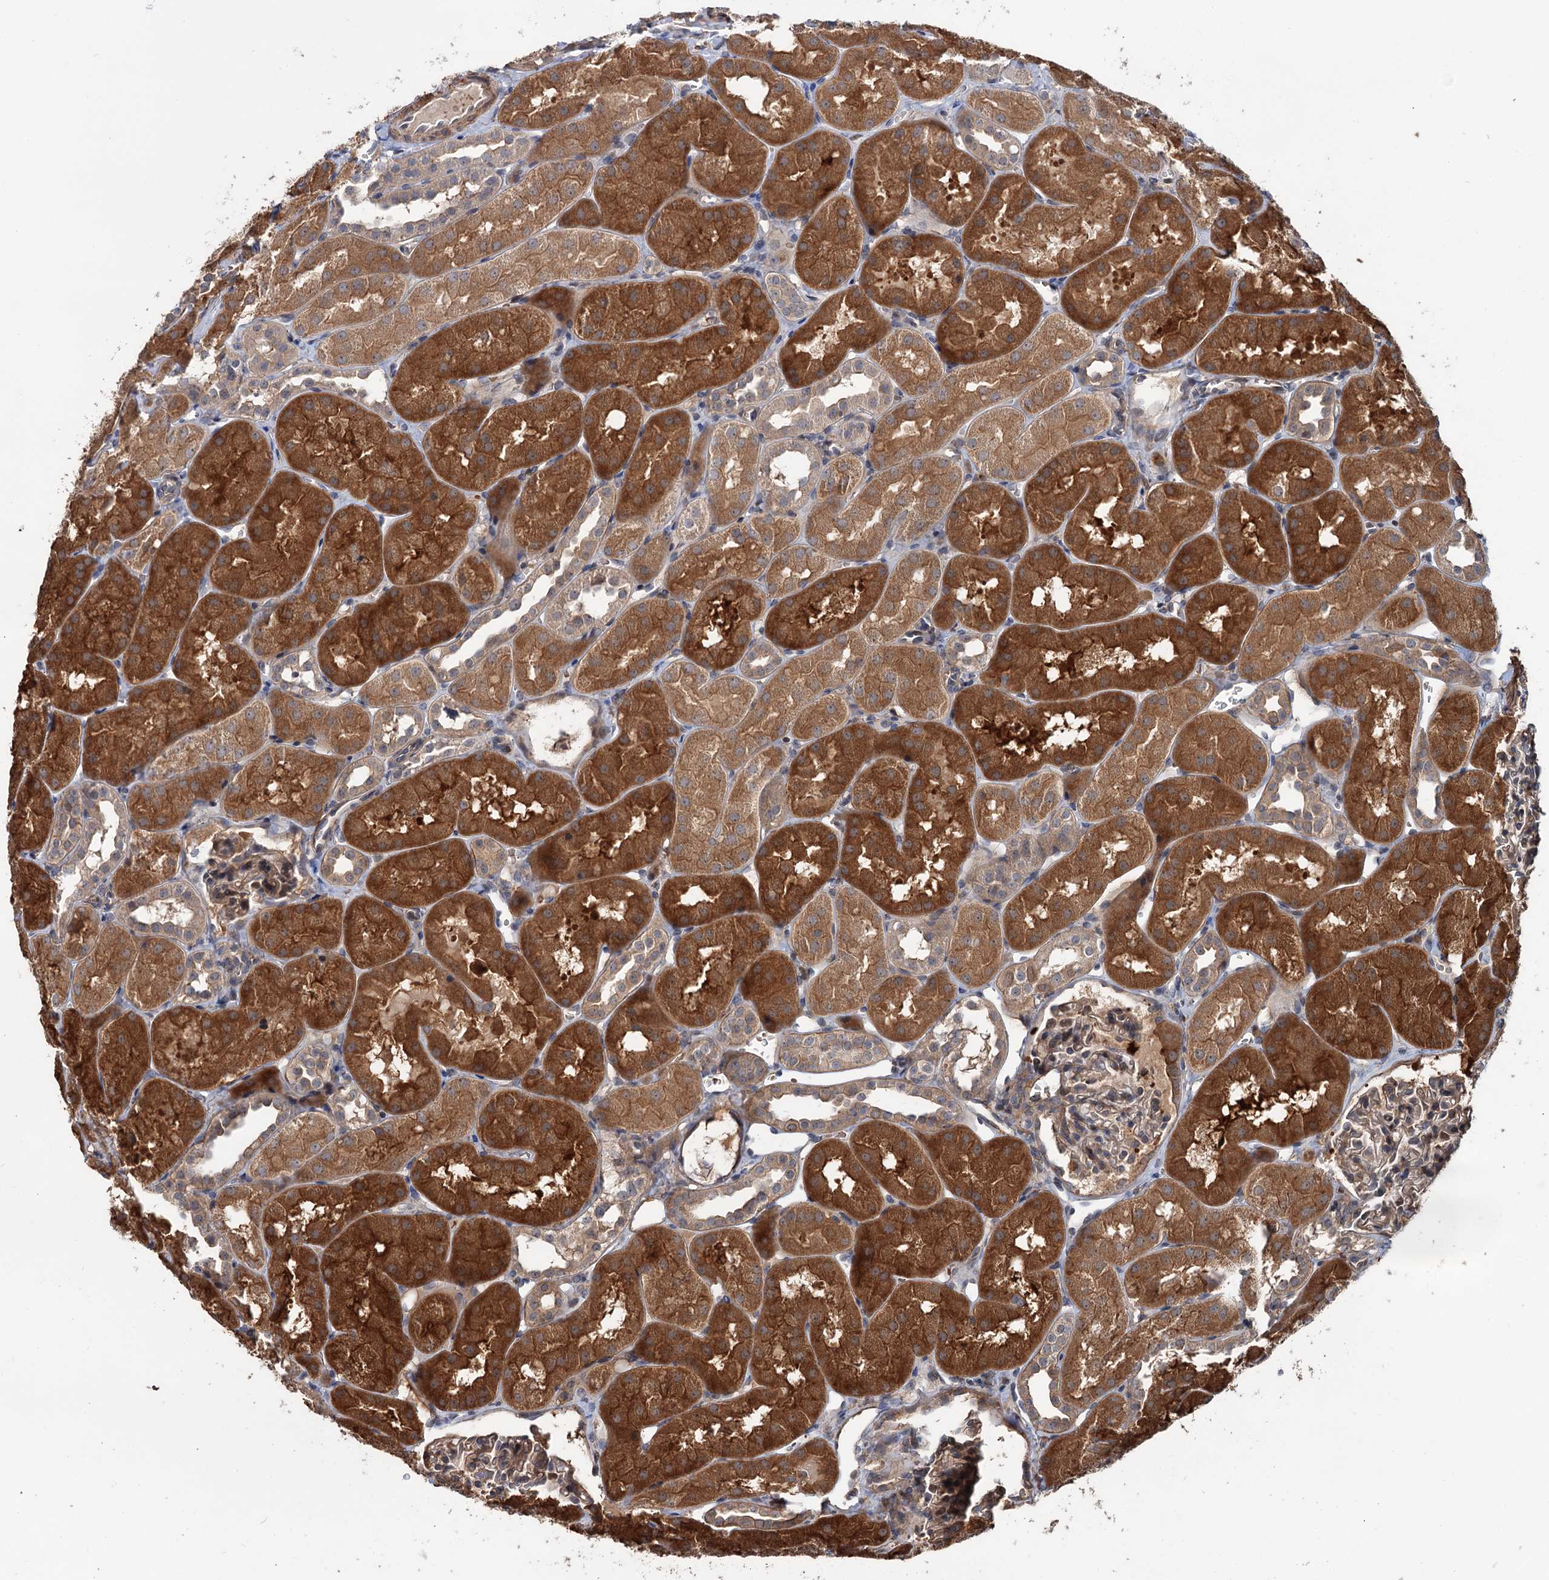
{"staining": {"intensity": "moderate", "quantity": ">75%", "location": "cytoplasmic/membranous"}, "tissue": "kidney", "cell_type": "Cells in glomeruli", "image_type": "normal", "snomed": [{"axis": "morphology", "description": "Normal tissue, NOS"}, {"axis": "topography", "description": "Kidney"}, {"axis": "topography", "description": "Urinary bladder"}], "caption": "Approximately >75% of cells in glomeruli in normal kidney exhibit moderate cytoplasmic/membranous protein positivity as visualized by brown immunohistochemical staining.", "gene": "GRIP1", "patient": {"sex": "male", "age": 16}}